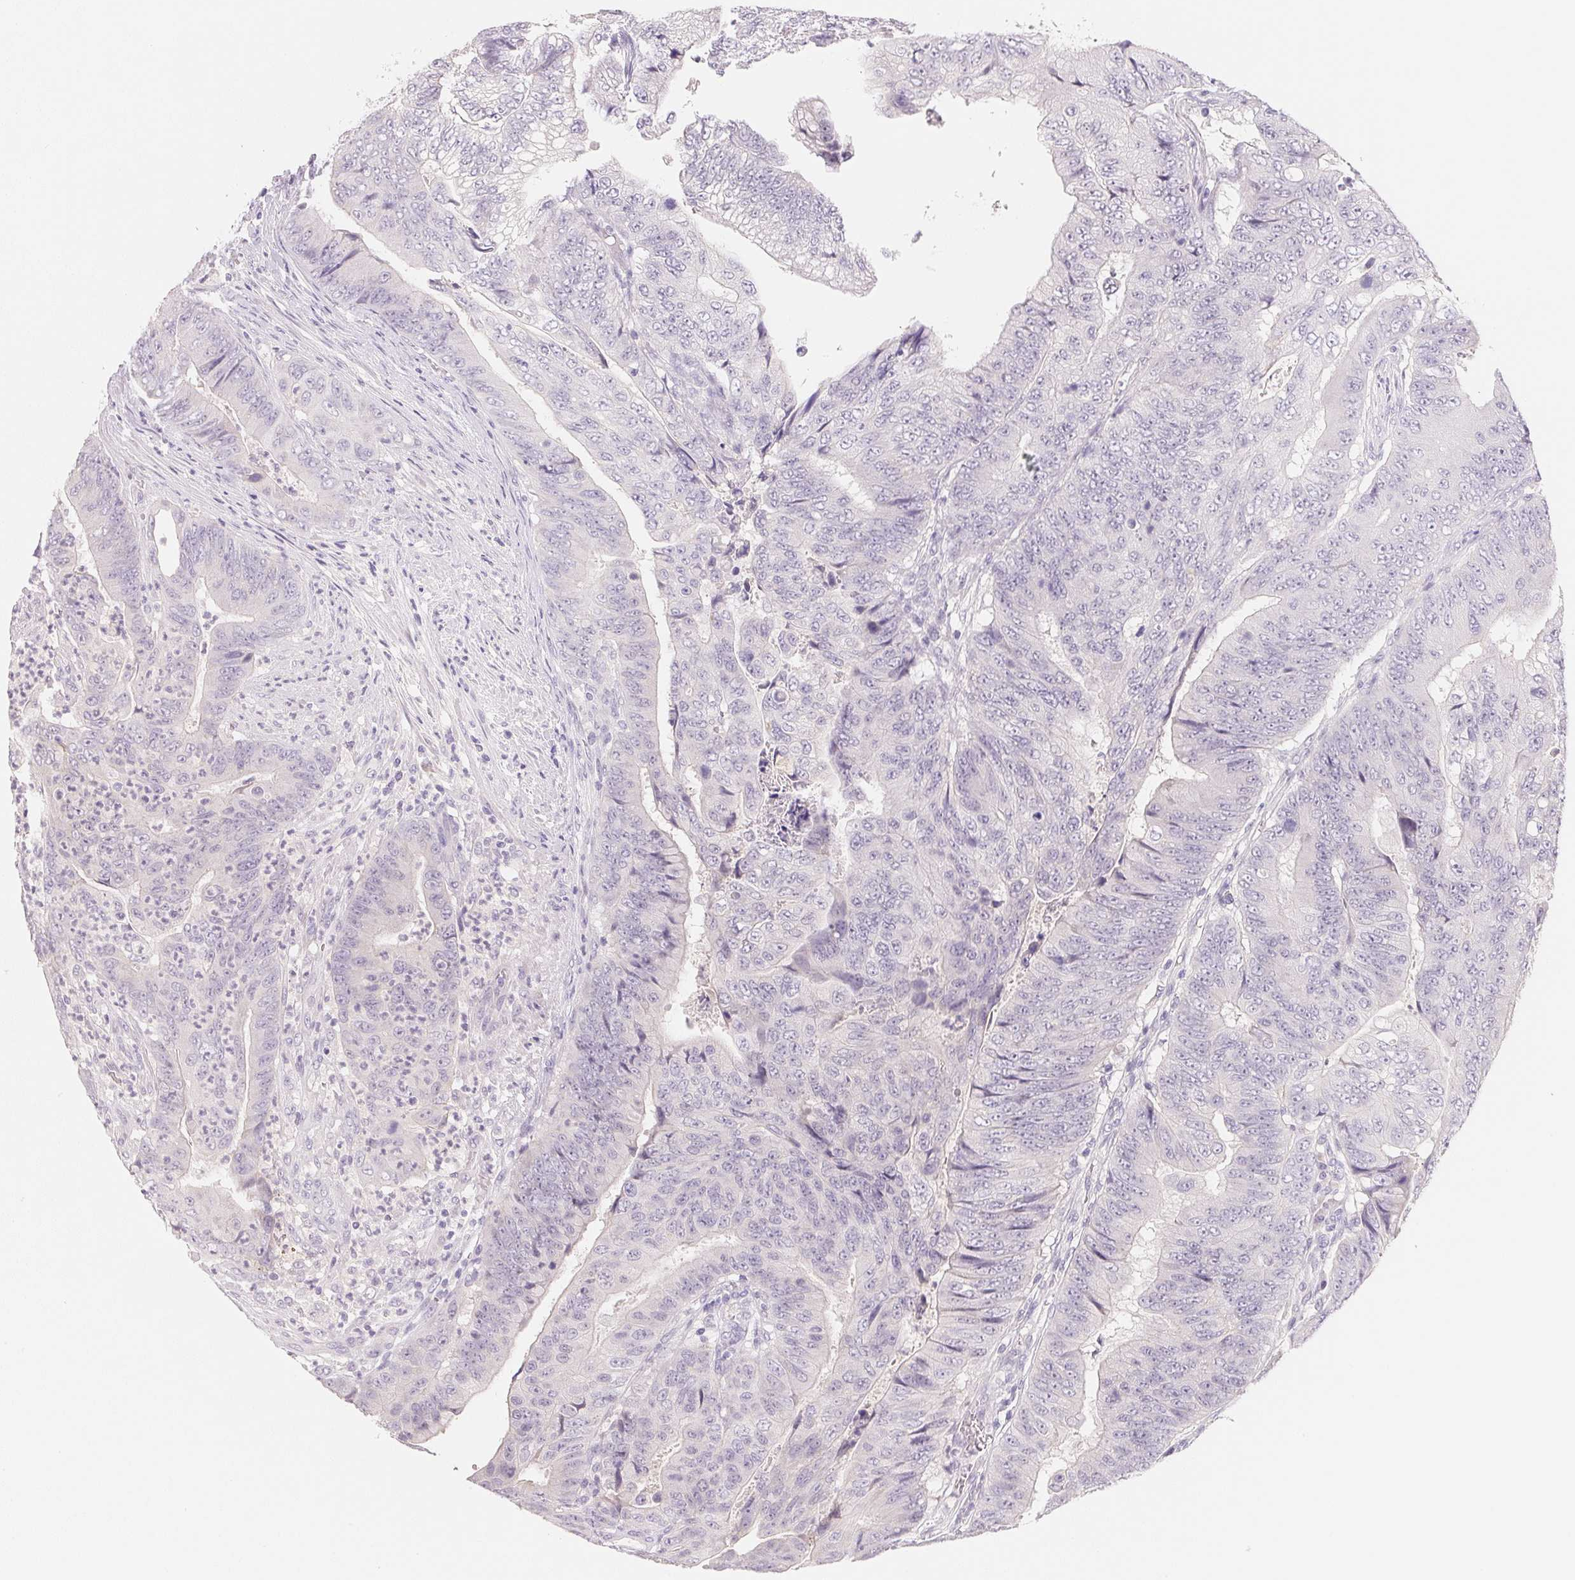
{"staining": {"intensity": "negative", "quantity": "none", "location": "none"}, "tissue": "colorectal cancer", "cell_type": "Tumor cells", "image_type": "cancer", "snomed": [{"axis": "morphology", "description": "Adenocarcinoma, NOS"}, {"axis": "topography", "description": "Colon"}], "caption": "The photomicrograph displays no staining of tumor cells in colorectal adenocarcinoma.", "gene": "MCOLN3", "patient": {"sex": "female", "age": 48}}